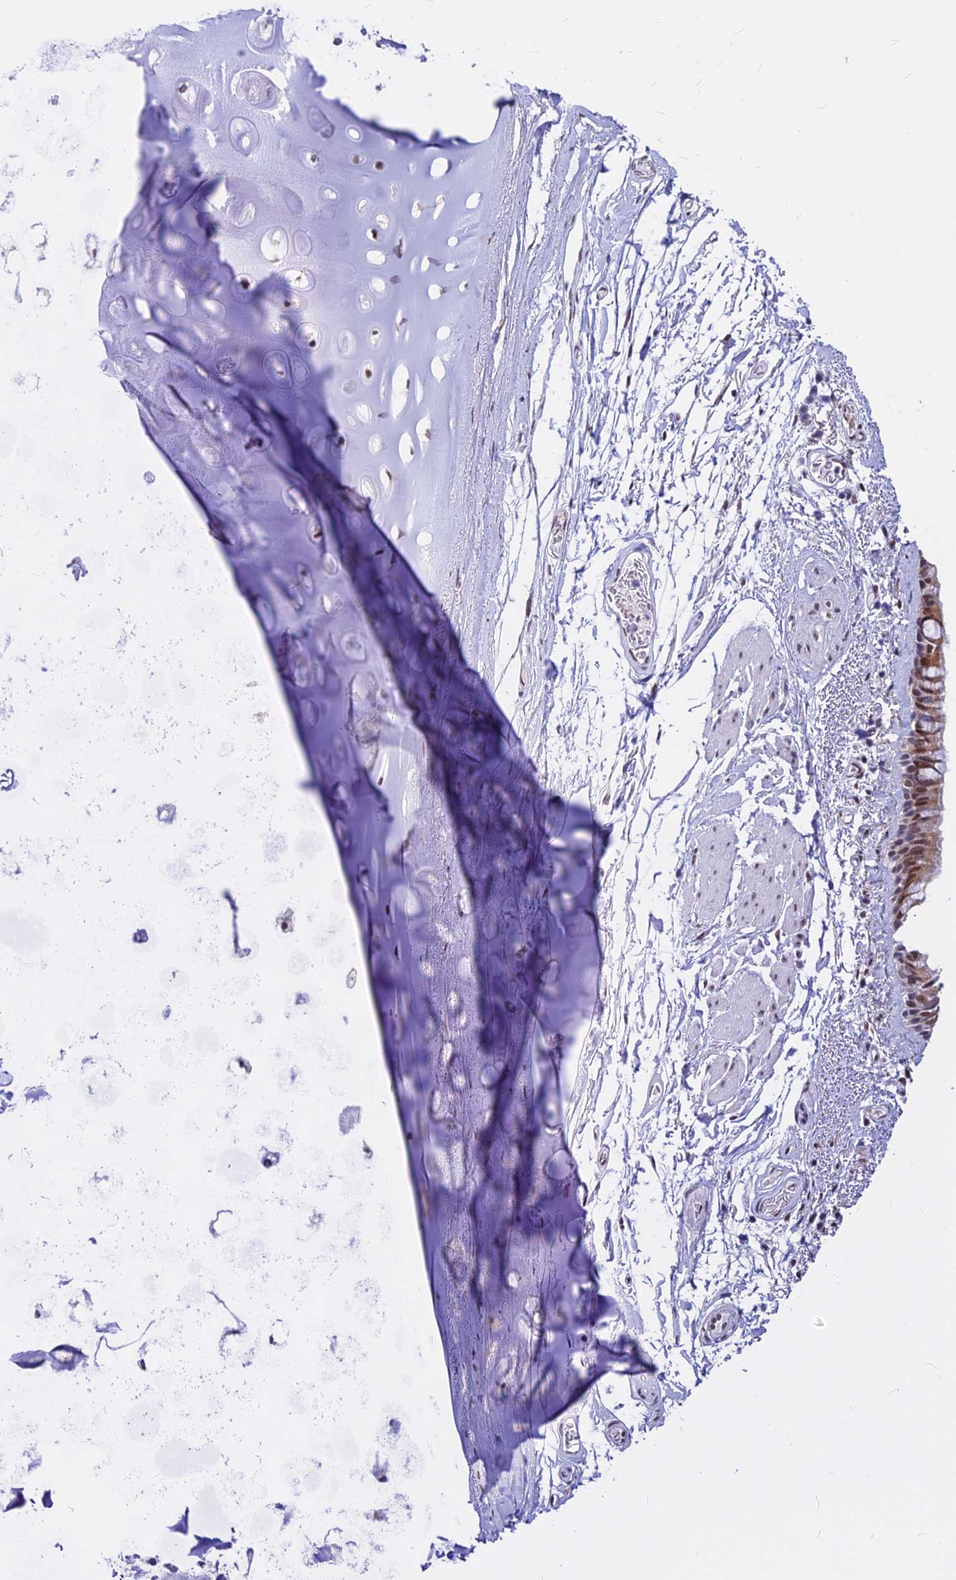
{"staining": {"intensity": "moderate", "quantity": ">75%", "location": "cytoplasmic/membranous,nuclear"}, "tissue": "bronchus", "cell_type": "Respiratory epithelial cells", "image_type": "normal", "snomed": [{"axis": "morphology", "description": "Normal tissue, NOS"}, {"axis": "topography", "description": "Cartilage tissue"}], "caption": "IHC micrograph of unremarkable bronchus: human bronchus stained using immunohistochemistry (IHC) displays medium levels of moderate protein expression localized specifically in the cytoplasmic/membranous,nuclear of respiratory epithelial cells, appearing as a cytoplasmic/membranous,nuclear brown color.", "gene": "KCTD13", "patient": {"sex": "male", "age": 63}}